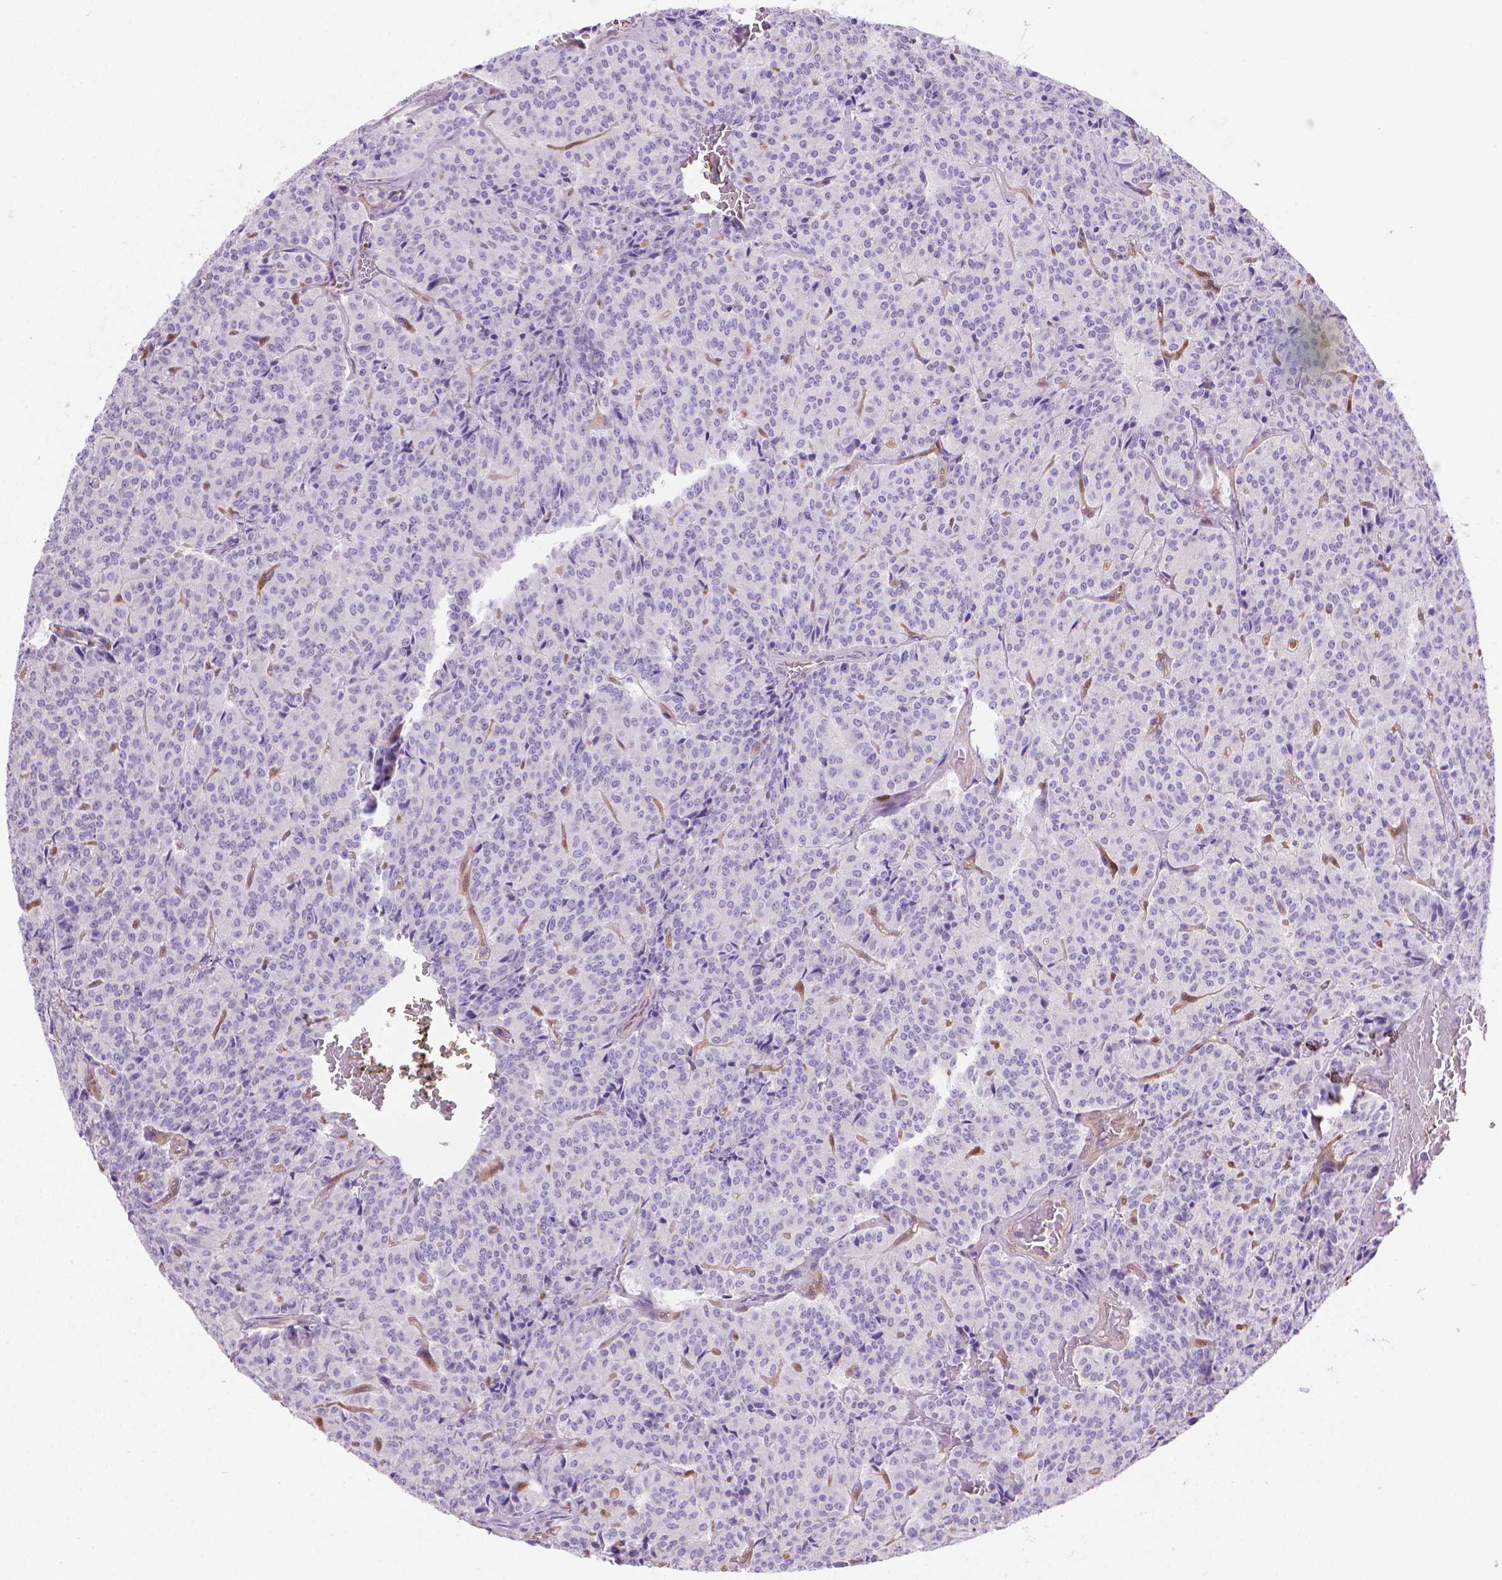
{"staining": {"intensity": "negative", "quantity": "none", "location": "none"}, "tissue": "carcinoid", "cell_type": "Tumor cells", "image_type": "cancer", "snomed": [{"axis": "morphology", "description": "Carcinoid, malignant, NOS"}, {"axis": "topography", "description": "Lung"}], "caption": "This is a image of immunohistochemistry staining of malignant carcinoid, which shows no positivity in tumor cells.", "gene": "CLIC4", "patient": {"sex": "male", "age": 70}}